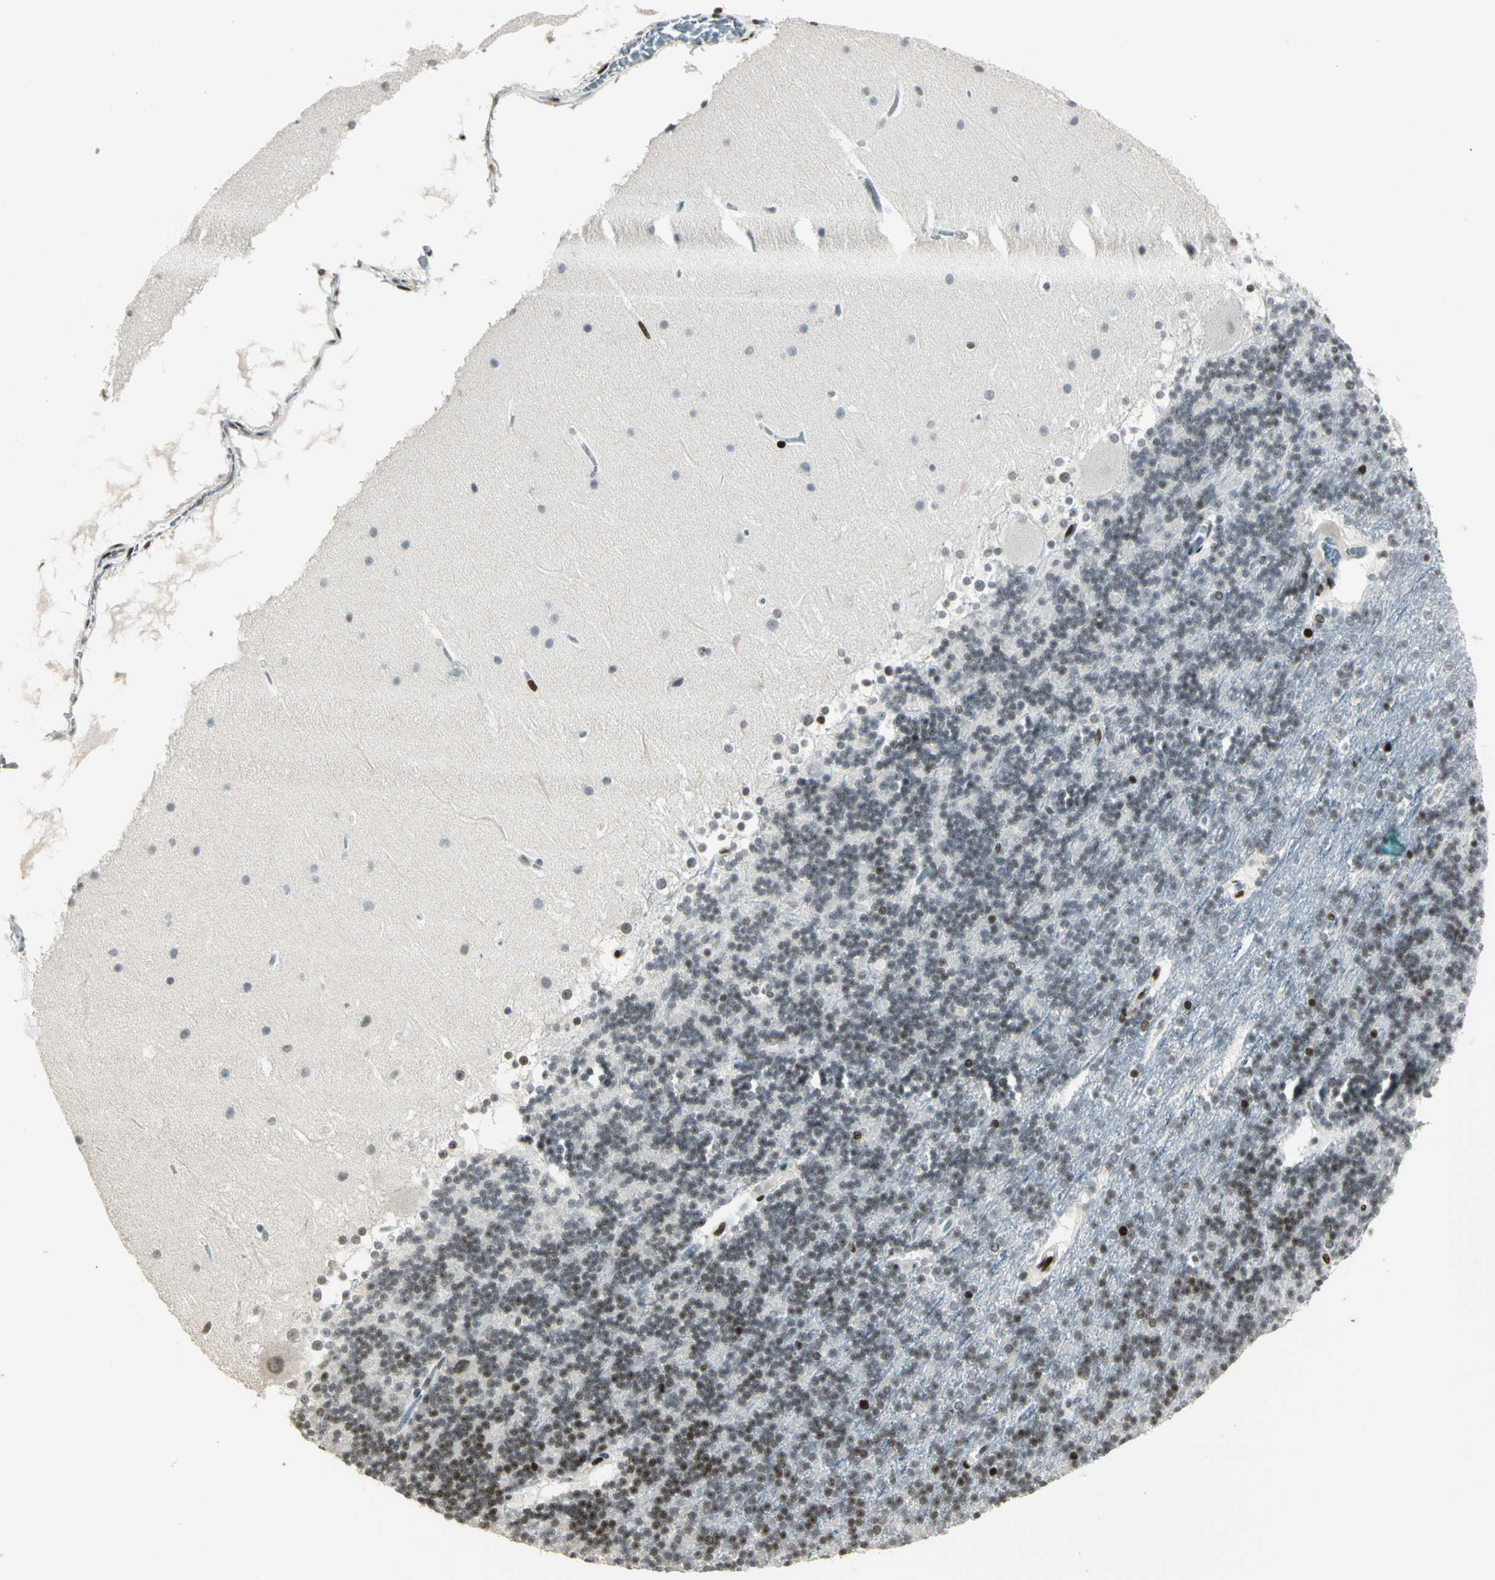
{"staining": {"intensity": "strong", "quantity": "25%-75%", "location": "nuclear"}, "tissue": "cerebellum", "cell_type": "Cells in granular layer", "image_type": "normal", "snomed": [{"axis": "morphology", "description": "Normal tissue, NOS"}, {"axis": "topography", "description": "Cerebellum"}], "caption": "An immunohistochemistry (IHC) micrograph of unremarkable tissue is shown. Protein staining in brown labels strong nuclear positivity in cerebellum within cells in granular layer. The staining was performed using DAB (3,3'-diaminobenzidine), with brown indicating positive protein expression. Nuclei are stained blue with hematoxylin.", "gene": "KDM1A", "patient": {"sex": "female", "age": 19}}